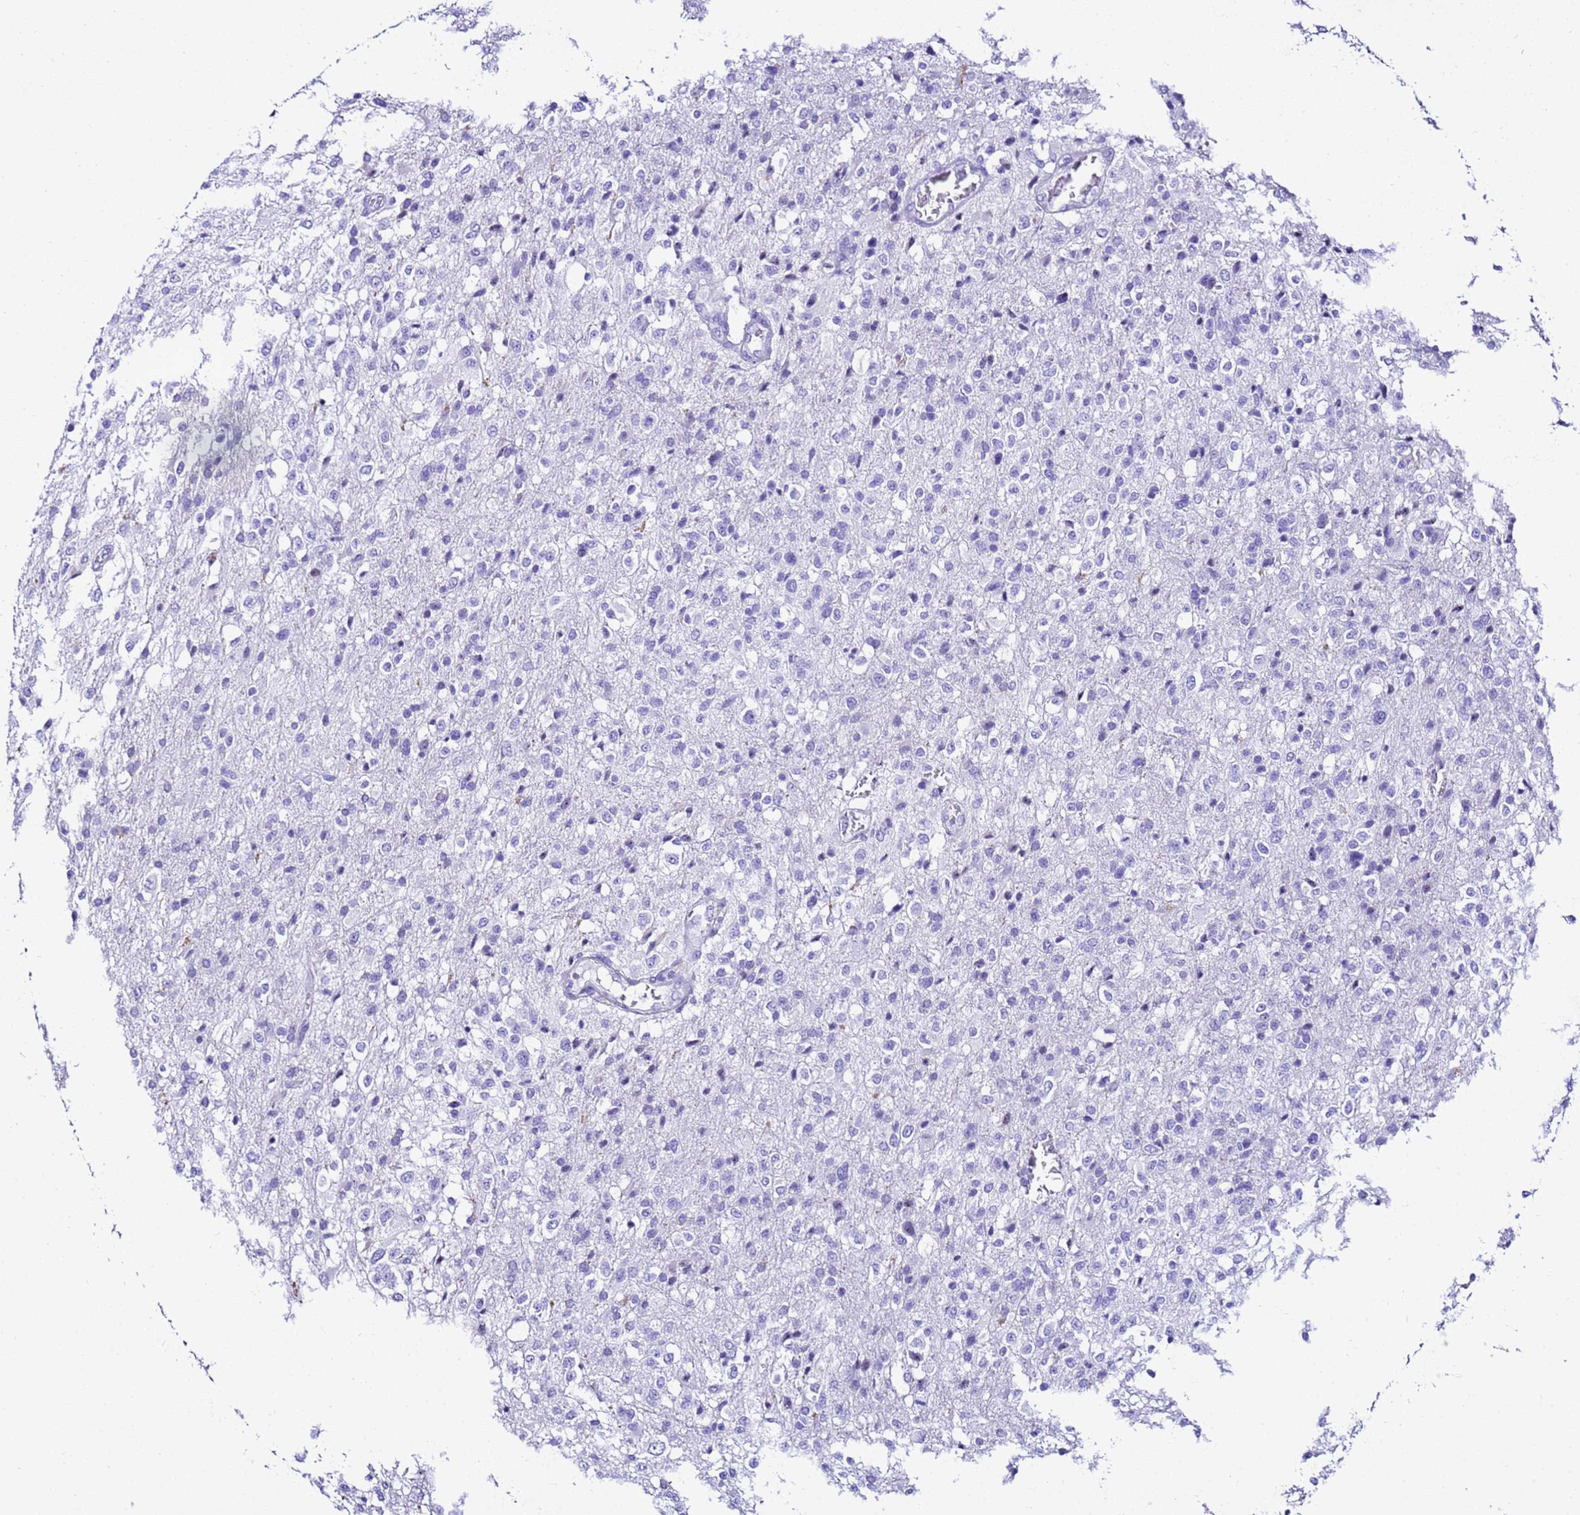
{"staining": {"intensity": "negative", "quantity": "none", "location": "none"}, "tissue": "glioma", "cell_type": "Tumor cells", "image_type": "cancer", "snomed": [{"axis": "morphology", "description": "Glioma, malignant, High grade"}, {"axis": "topography", "description": "Brain"}], "caption": "Immunohistochemical staining of glioma demonstrates no significant expression in tumor cells. (Brightfield microscopy of DAB (3,3'-diaminobenzidine) immunohistochemistry (IHC) at high magnification).", "gene": "ZNF417", "patient": {"sex": "female", "age": 74}}